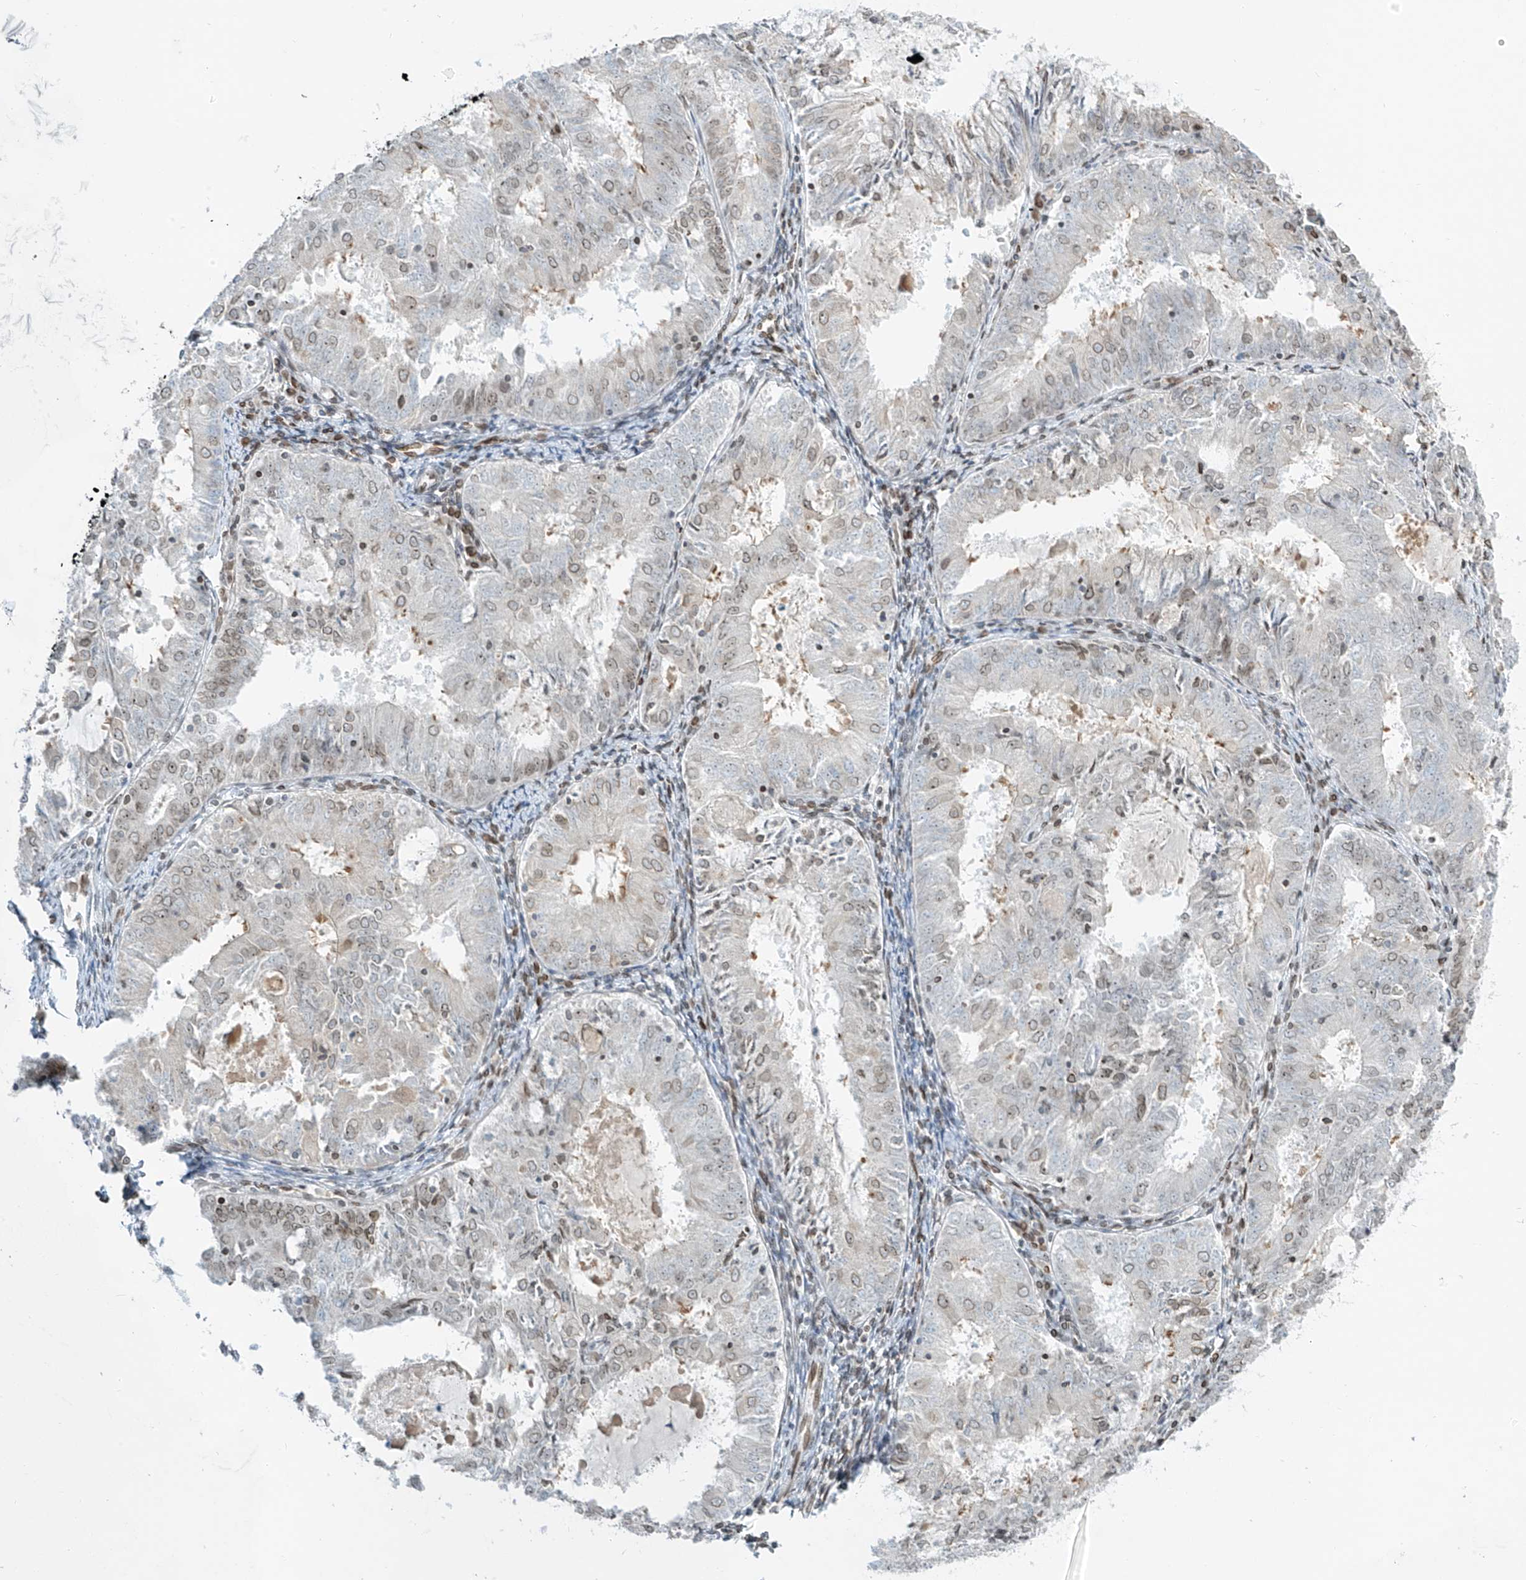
{"staining": {"intensity": "weak", "quantity": "25%-75%", "location": "cytoplasmic/membranous,nuclear"}, "tissue": "endometrial cancer", "cell_type": "Tumor cells", "image_type": "cancer", "snomed": [{"axis": "morphology", "description": "Adenocarcinoma, NOS"}, {"axis": "topography", "description": "Endometrium"}], "caption": "Human endometrial adenocarcinoma stained for a protein (brown) displays weak cytoplasmic/membranous and nuclear positive positivity in about 25%-75% of tumor cells.", "gene": "SAMD15", "patient": {"sex": "female", "age": 57}}